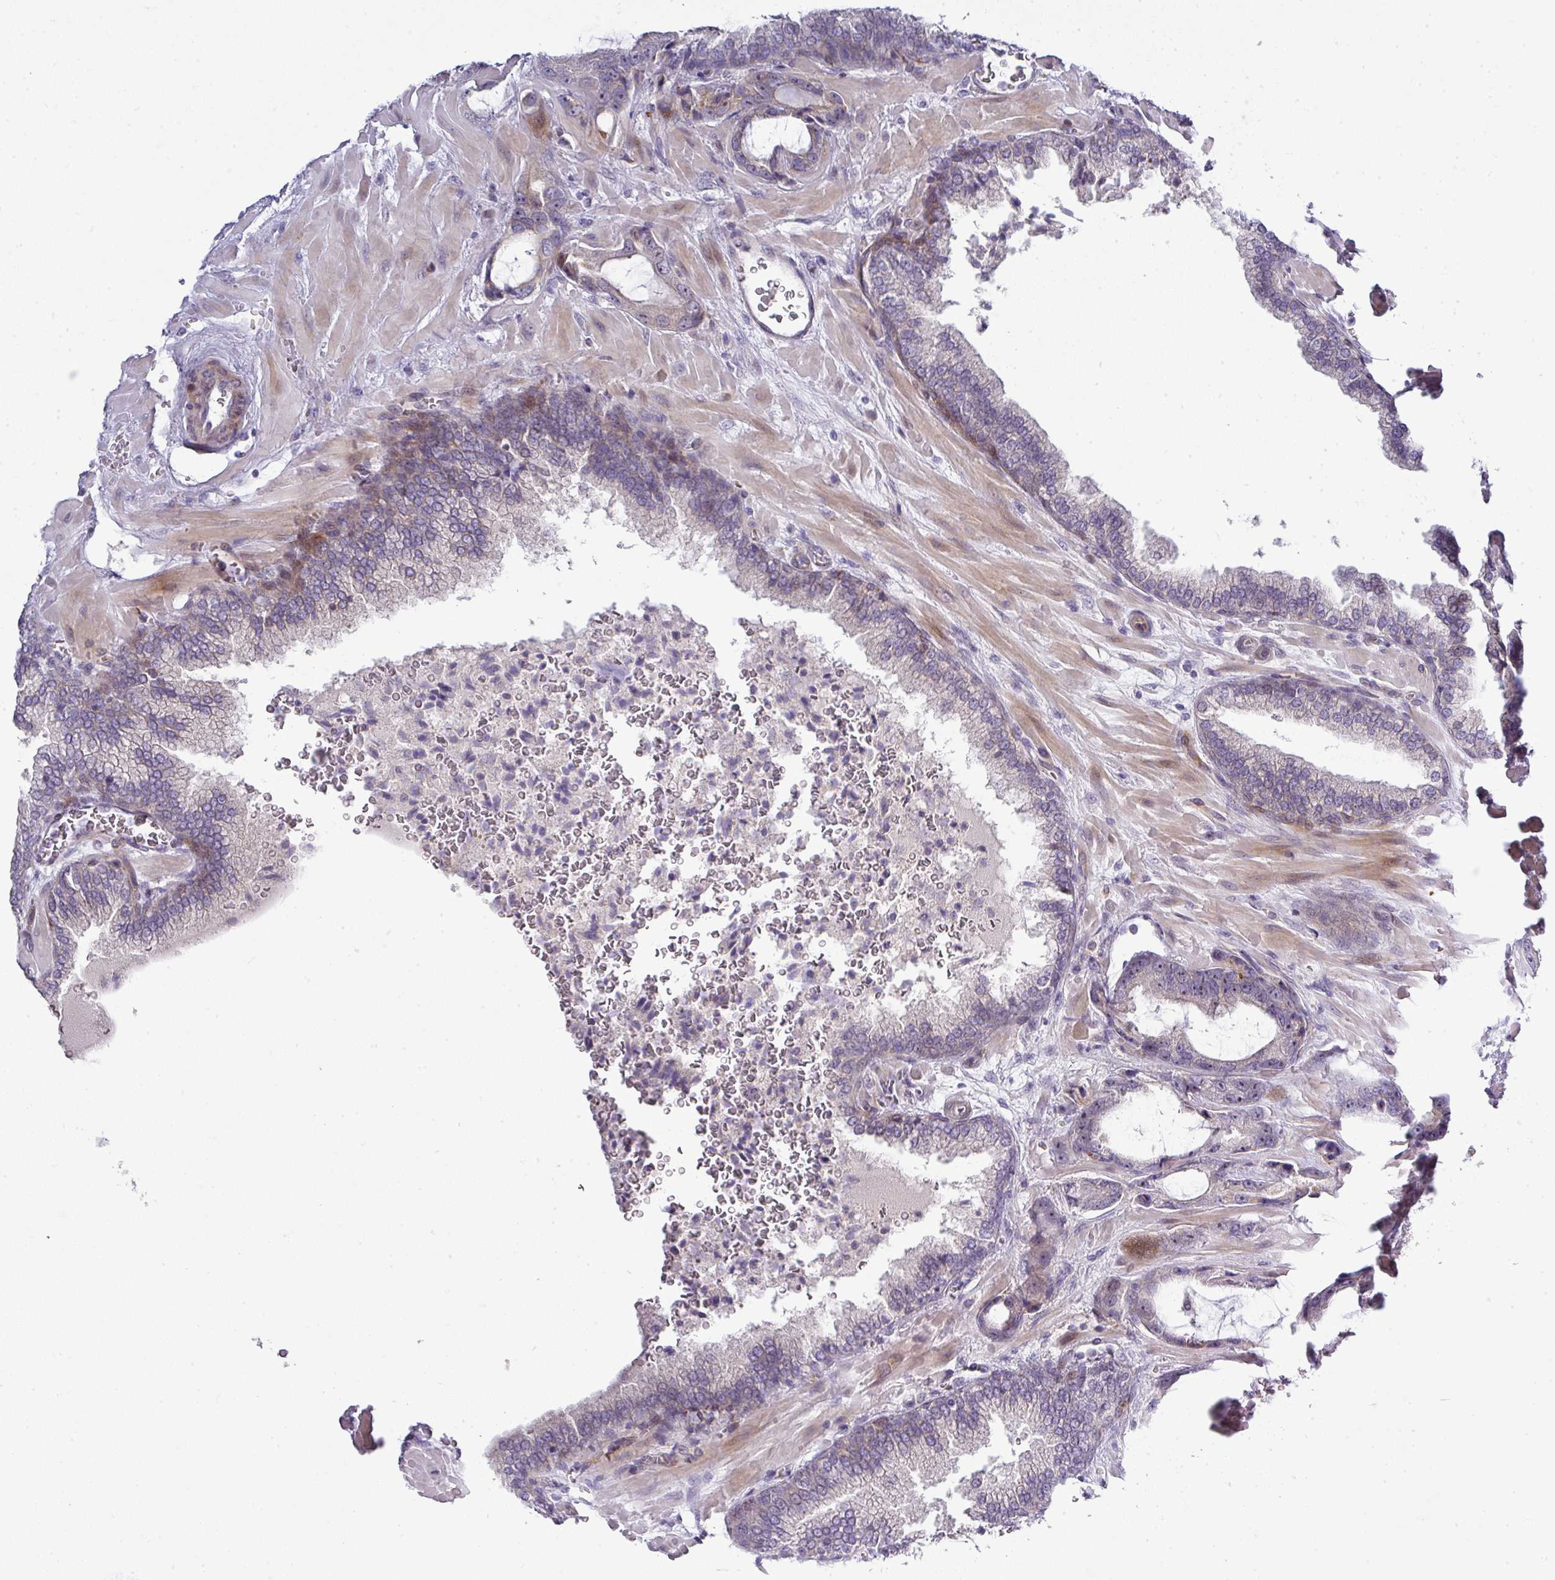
{"staining": {"intensity": "negative", "quantity": "none", "location": "none"}, "tissue": "prostate cancer", "cell_type": "Tumor cells", "image_type": "cancer", "snomed": [{"axis": "morphology", "description": "Adenocarcinoma, High grade"}, {"axis": "topography", "description": "Prostate"}], "caption": "High magnification brightfield microscopy of prostate adenocarcinoma (high-grade) stained with DAB (3,3'-diaminobenzidine) (brown) and counterstained with hematoxylin (blue): tumor cells show no significant expression.", "gene": "ATP6V1F", "patient": {"sex": "male", "age": 68}}